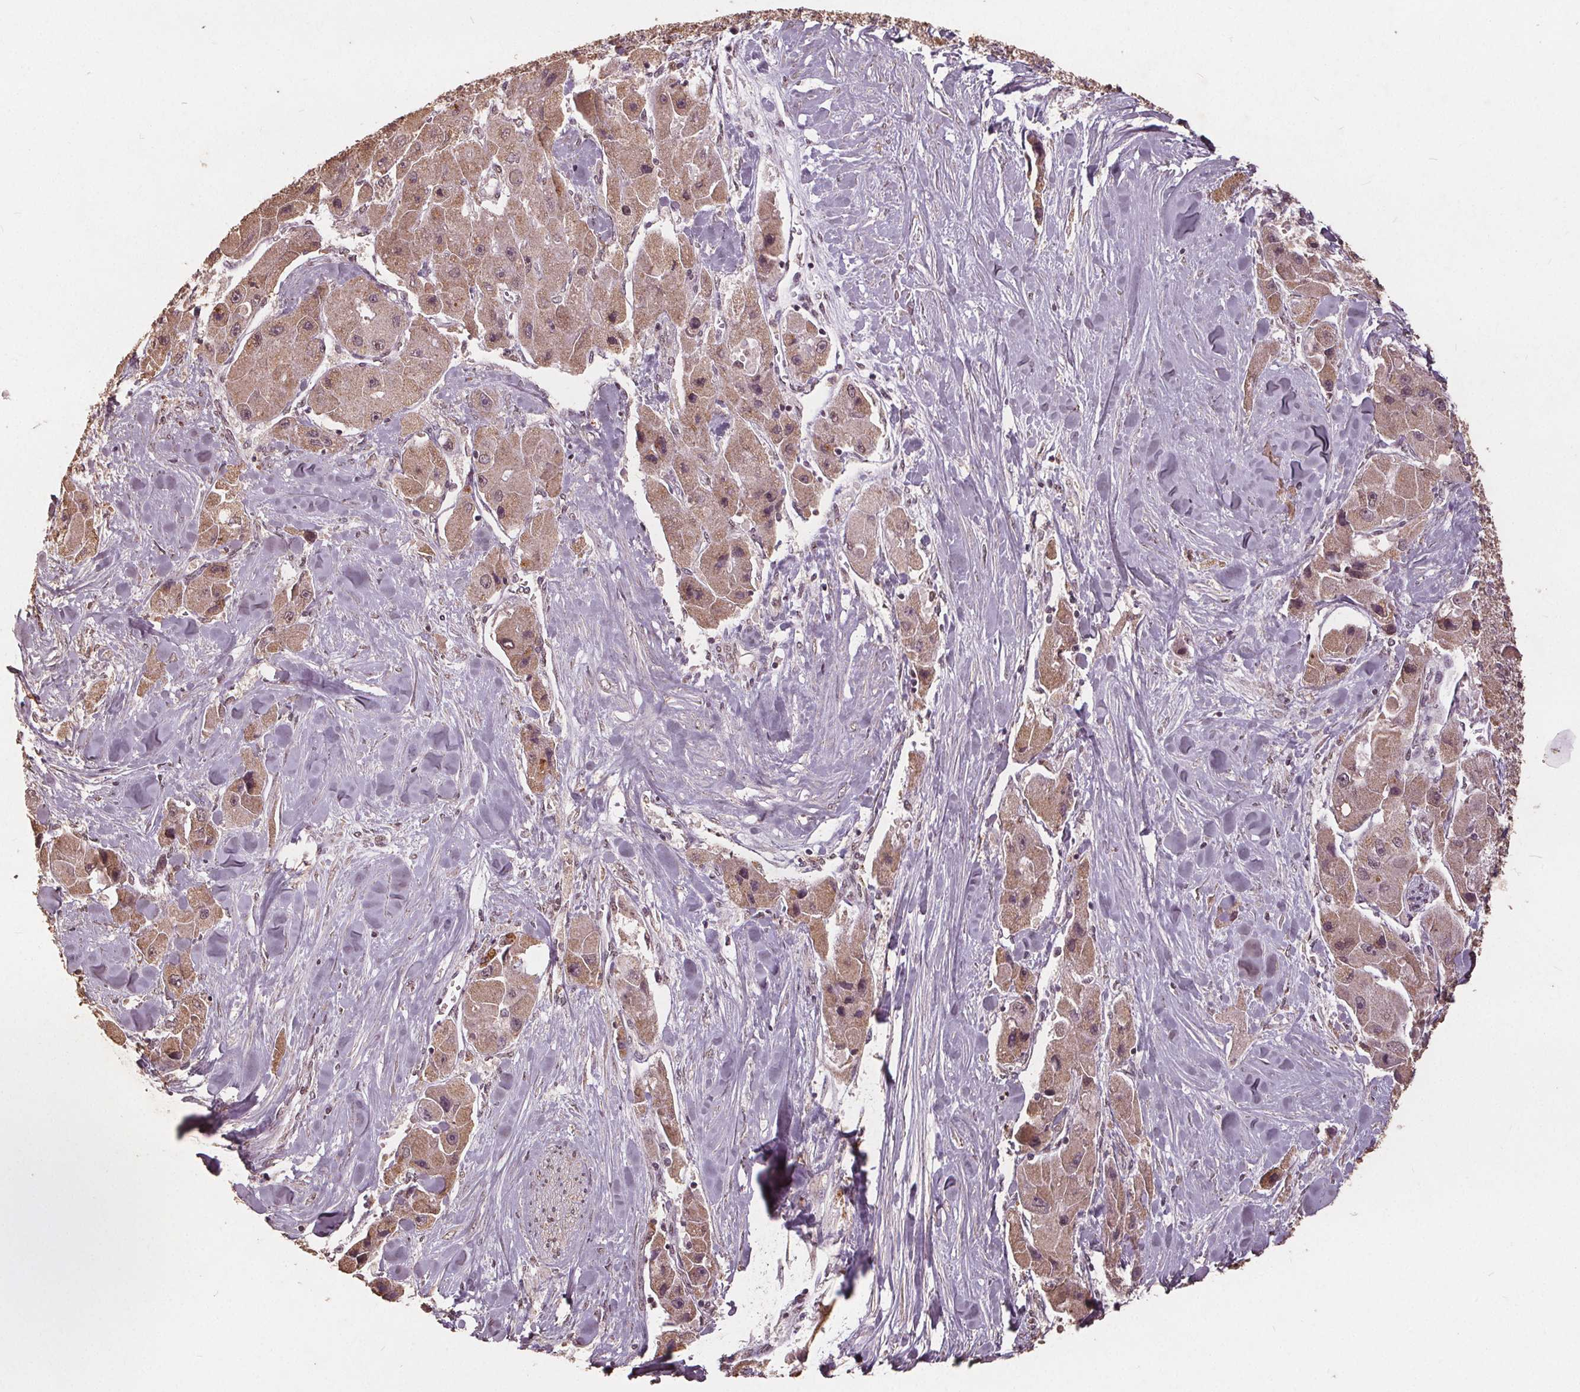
{"staining": {"intensity": "weak", "quantity": "25%-75%", "location": "cytoplasmic/membranous"}, "tissue": "liver cancer", "cell_type": "Tumor cells", "image_type": "cancer", "snomed": [{"axis": "morphology", "description": "Carcinoma, Hepatocellular, NOS"}, {"axis": "topography", "description": "Liver"}], "caption": "This micrograph demonstrates liver cancer (hepatocellular carcinoma) stained with IHC to label a protein in brown. The cytoplasmic/membranous of tumor cells show weak positivity for the protein. Nuclei are counter-stained blue.", "gene": "DSG3", "patient": {"sex": "male", "age": 24}}